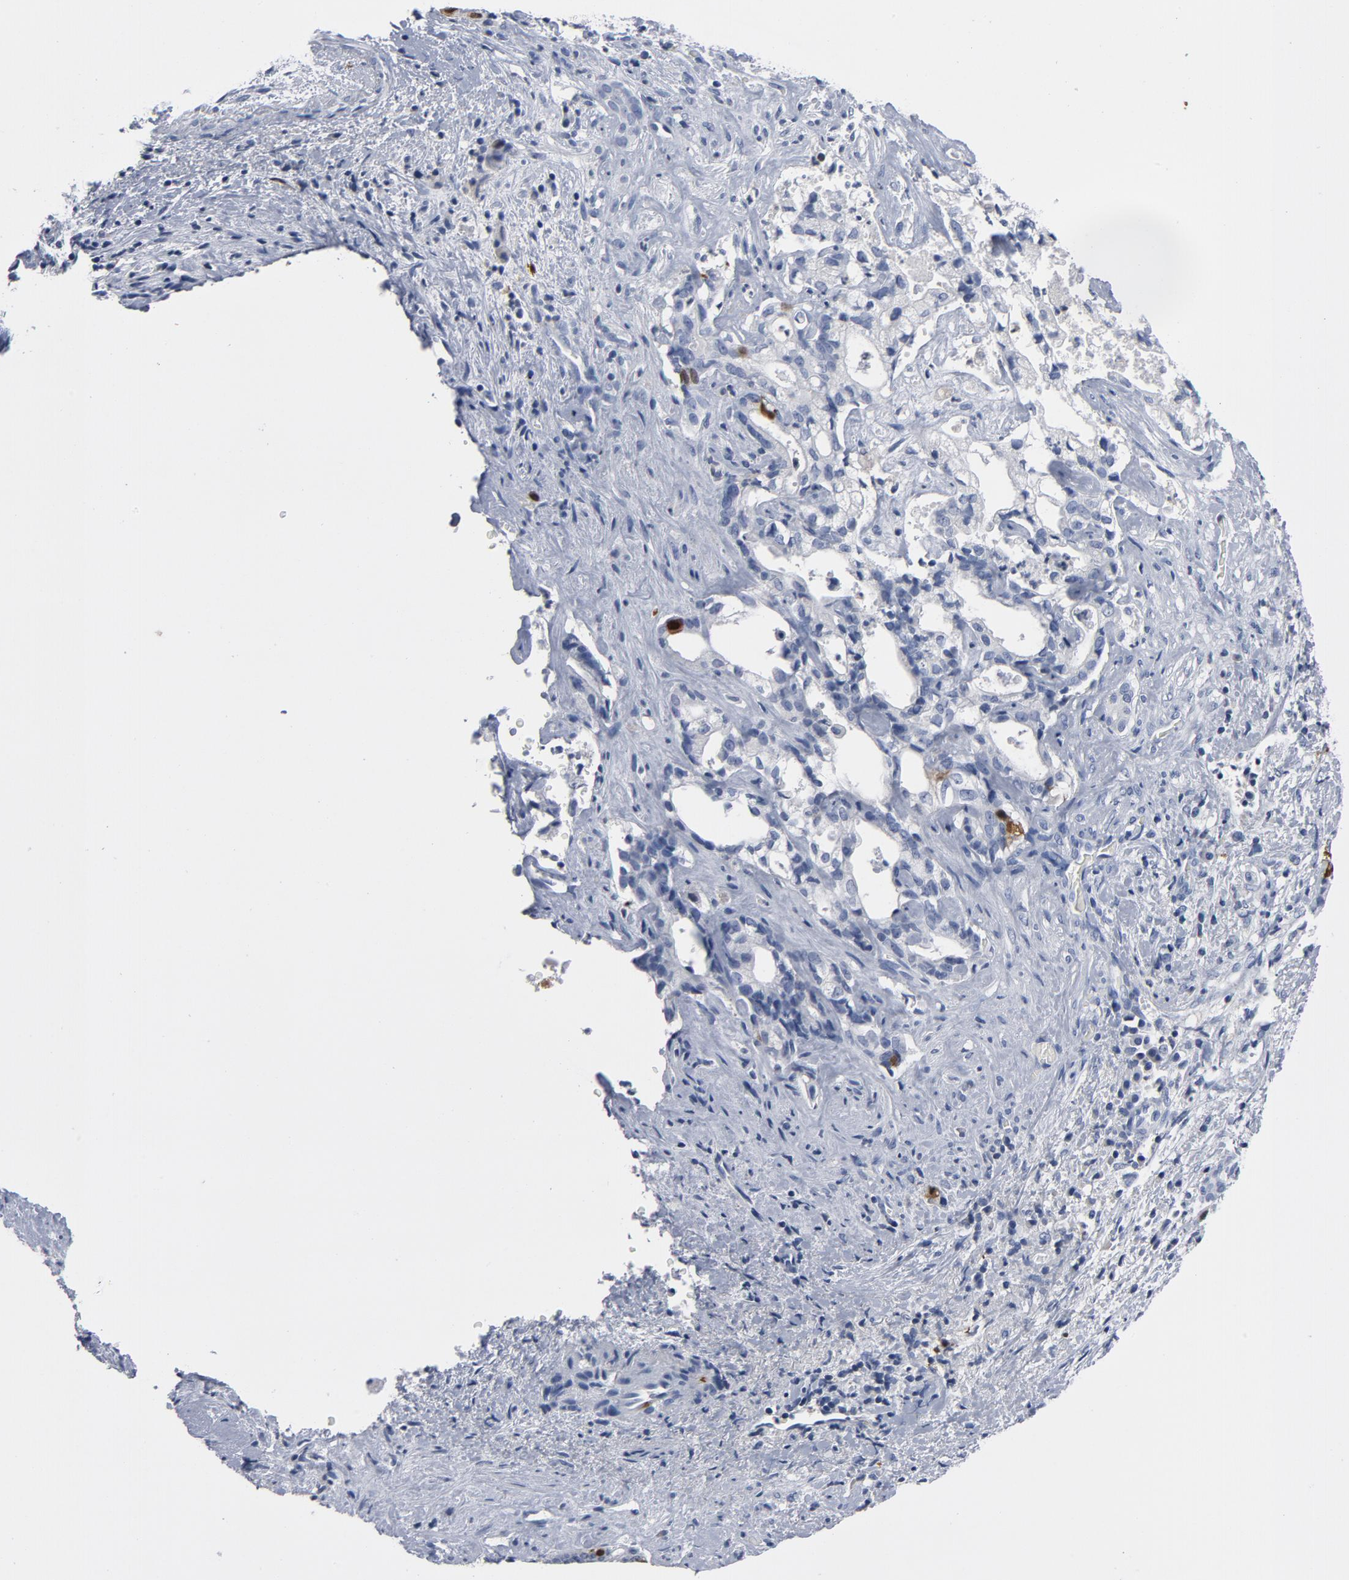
{"staining": {"intensity": "strong", "quantity": "<25%", "location": "cytoplasmic/membranous,nuclear"}, "tissue": "liver cancer", "cell_type": "Tumor cells", "image_type": "cancer", "snomed": [{"axis": "morphology", "description": "Cholangiocarcinoma"}, {"axis": "topography", "description": "Liver"}], "caption": "Immunohistochemical staining of liver cancer (cholangiocarcinoma) reveals medium levels of strong cytoplasmic/membranous and nuclear protein expression in approximately <25% of tumor cells. (IHC, brightfield microscopy, high magnification).", "gene": "CDC20", "patient": {"sex": "male", "age": 57}}